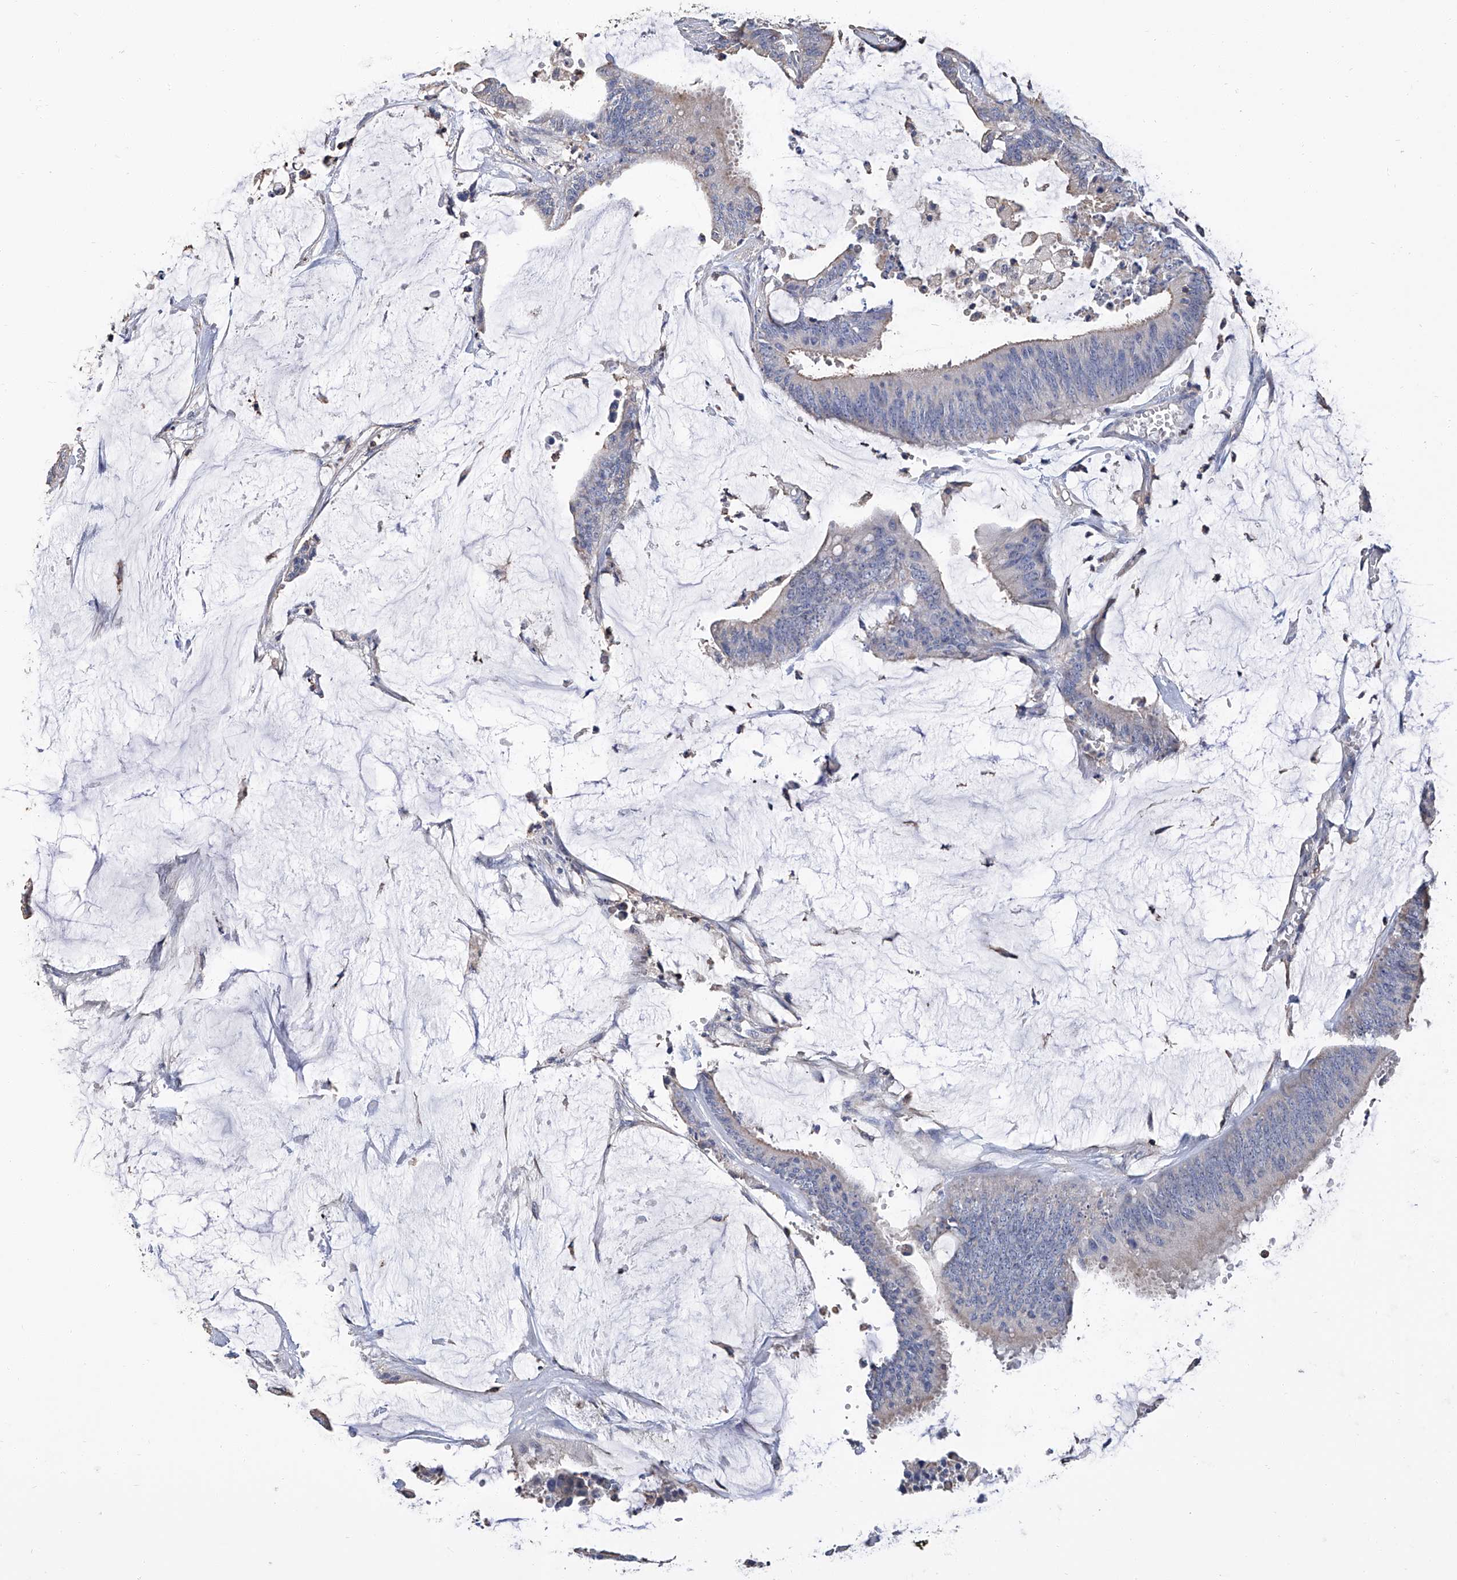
{"staining": {"intensity": "negative", "quantity": "none", "location": "none"}, "tissue": "colorectal cancer", "cell_type": "Tumor cells", "image_type": "cancer", "snomed": [{"axis": "morphology", "description": "Adenocarcinoma, NOS"}, {"axis": "topography", "description": "Rectum"}], "caption": "Colorectal cancer (adenocarcinoma) was stained to show a protein in brown. There is no significant positivity in tumor cells.", "gene": "GPT", "patient": {"sex": "female", "age": 66}}